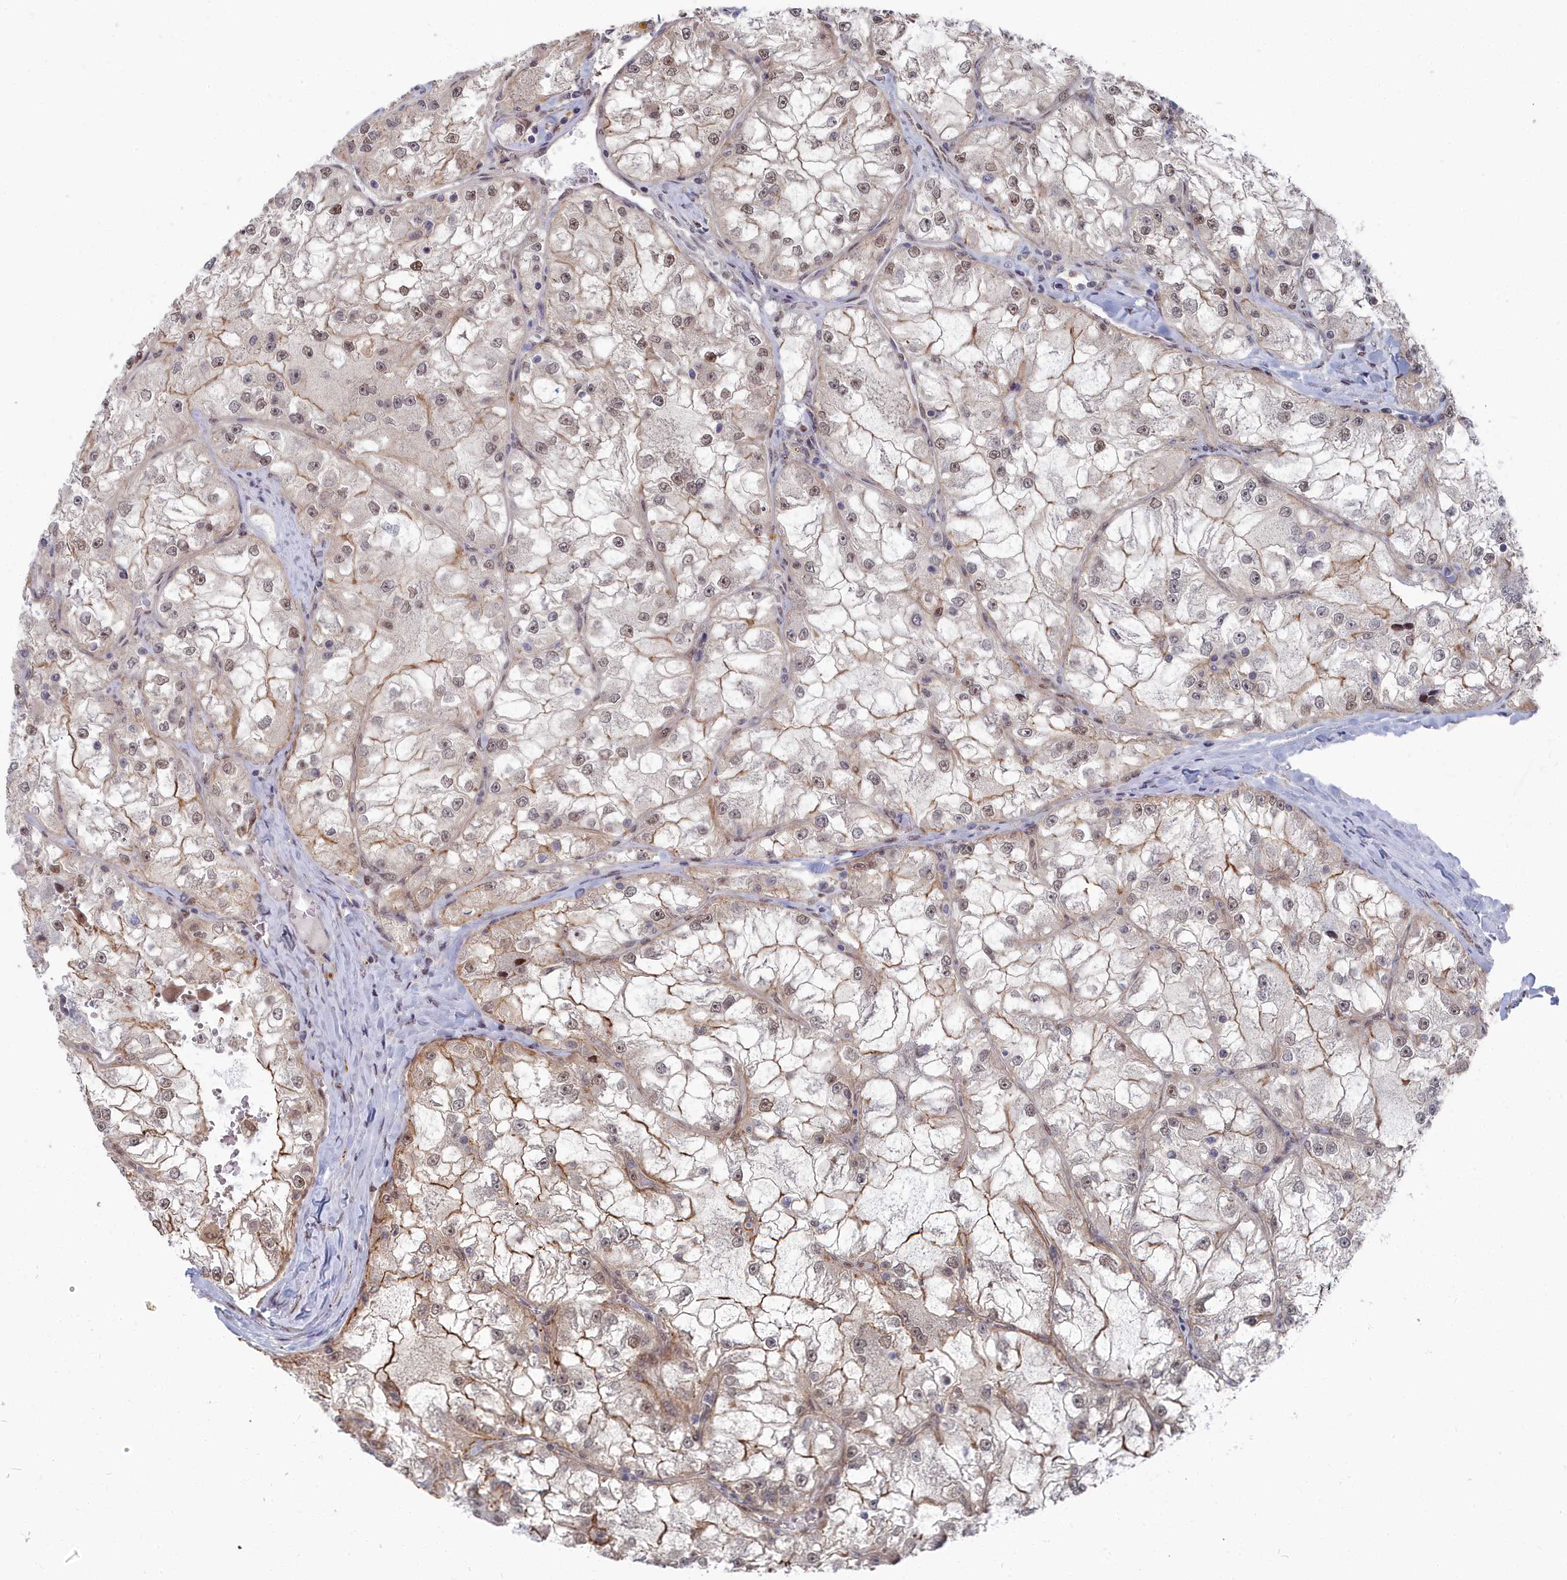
{"staining": {"intensity": "weak", "quantity": "<25%", "location": "nuclear"}, "tissue": "renal cancer", "cell_type": "Tumor cells", "image_type": "cancer", "snomed": [{"axis": "morphology", "description": "Adenocarcinoma, NOS"}, {"axis": "topography", "description": "Kidney"}], "caption": "There is no significant staining in tumor cells of renal cancer (adenocarcinoma).", "gene": "RPS27A", "patient": {"sex": "female", "age": 72}}